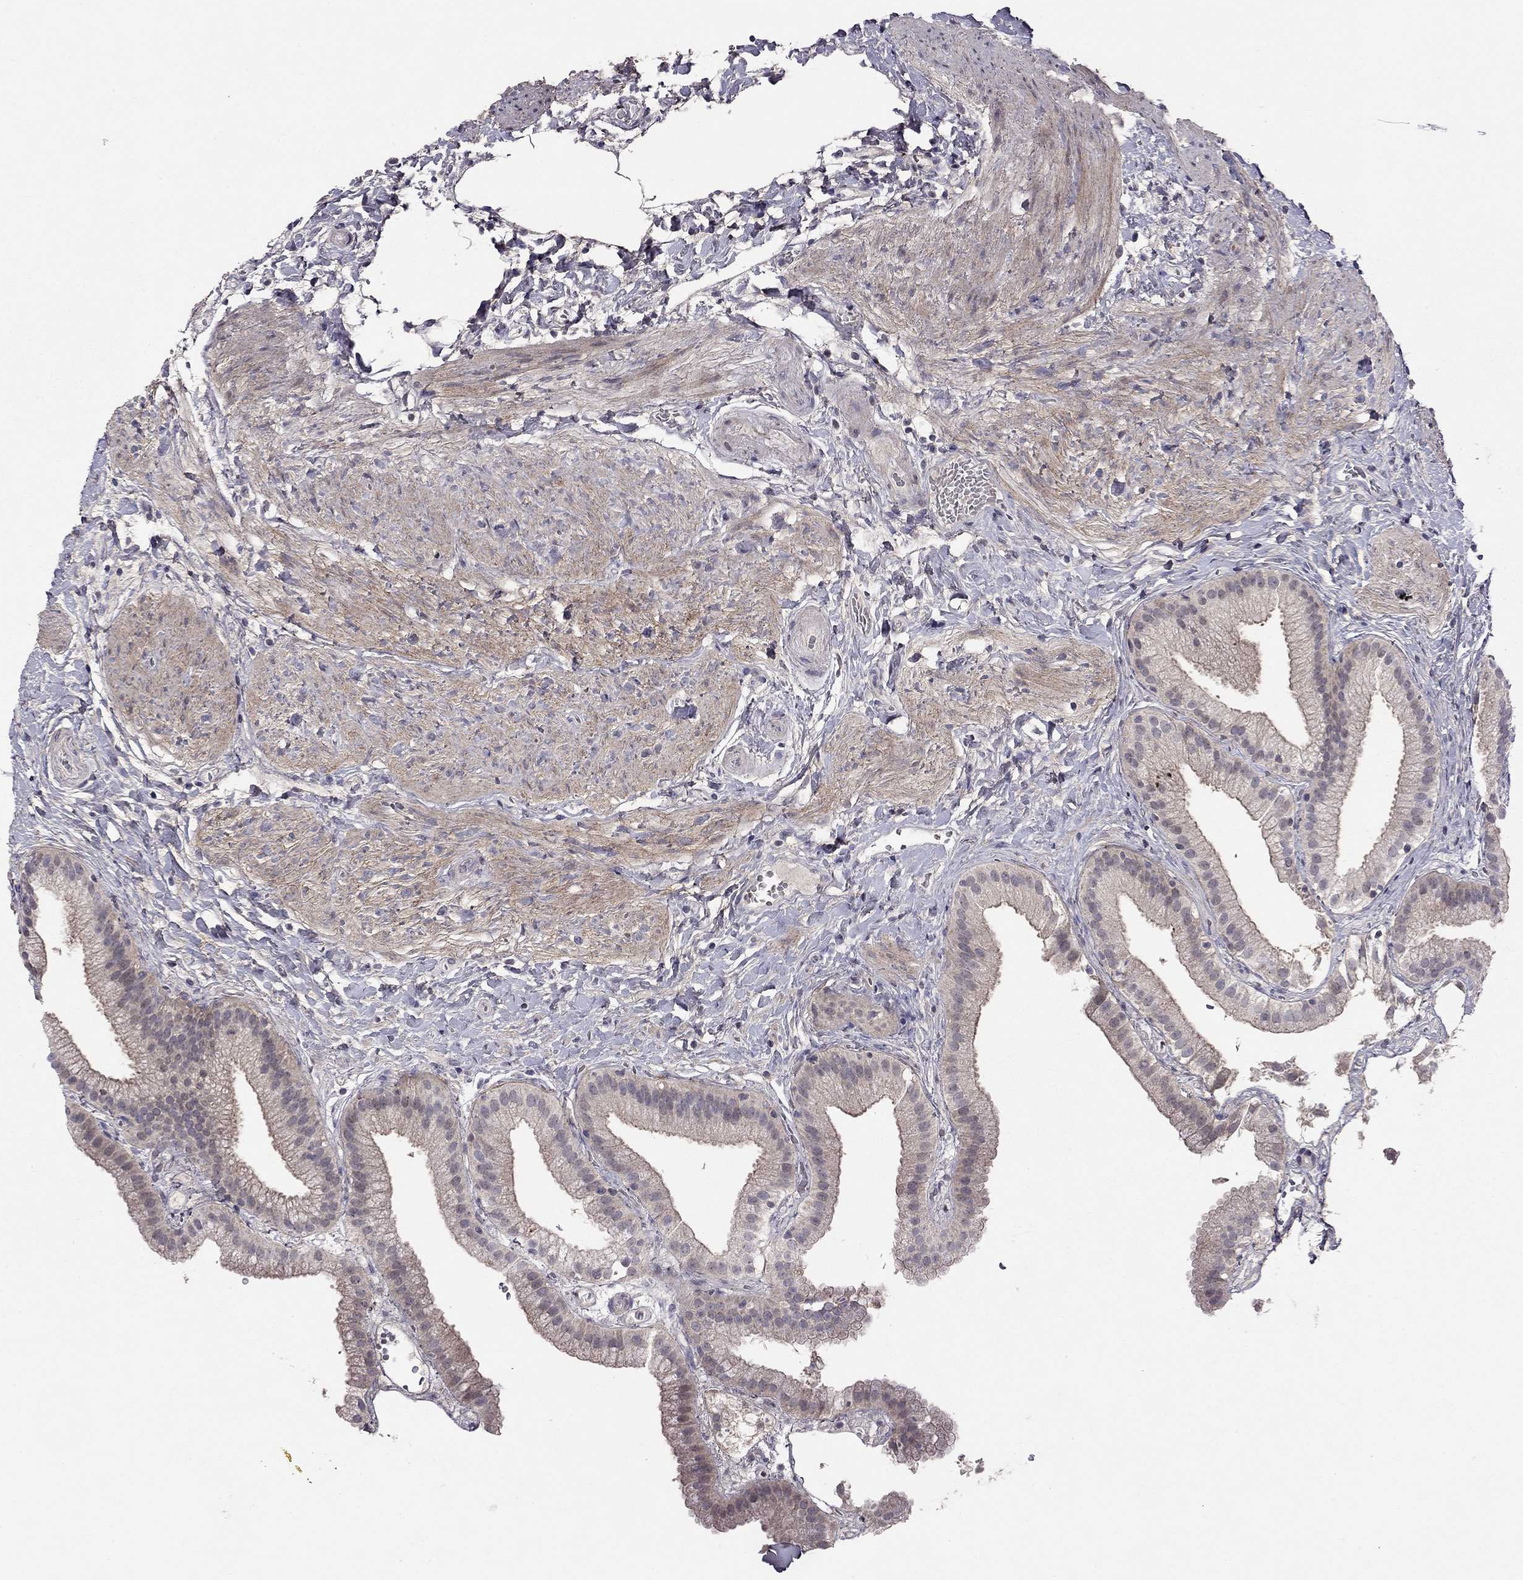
{"staining": {"intensity": "moderate", "quantity": "<25%", "location": "cytoplasmic/membranous"}, "tissue": "gallbladder", "cell_type": "Glandular cells", "image_type": "normal", "snomed": [{"axis": "morphology", "description": "Normal tissue, NOS"}, {"axis": "topography", "description": "Gallbladder"}], "caption": "Unremarkable gallbladder displays moderate cytoplasmic/membranous positivity in approximately <25% of glandular cells, visualized by immunohistochemistry. The staining was performed using DAB to visualize the protein expression in brown, while the nuclei were stained in blue with hematoxylin (Magnification: 20x).", "gene": "ESR2", "patient": {"sex": "female", "age": 63}}